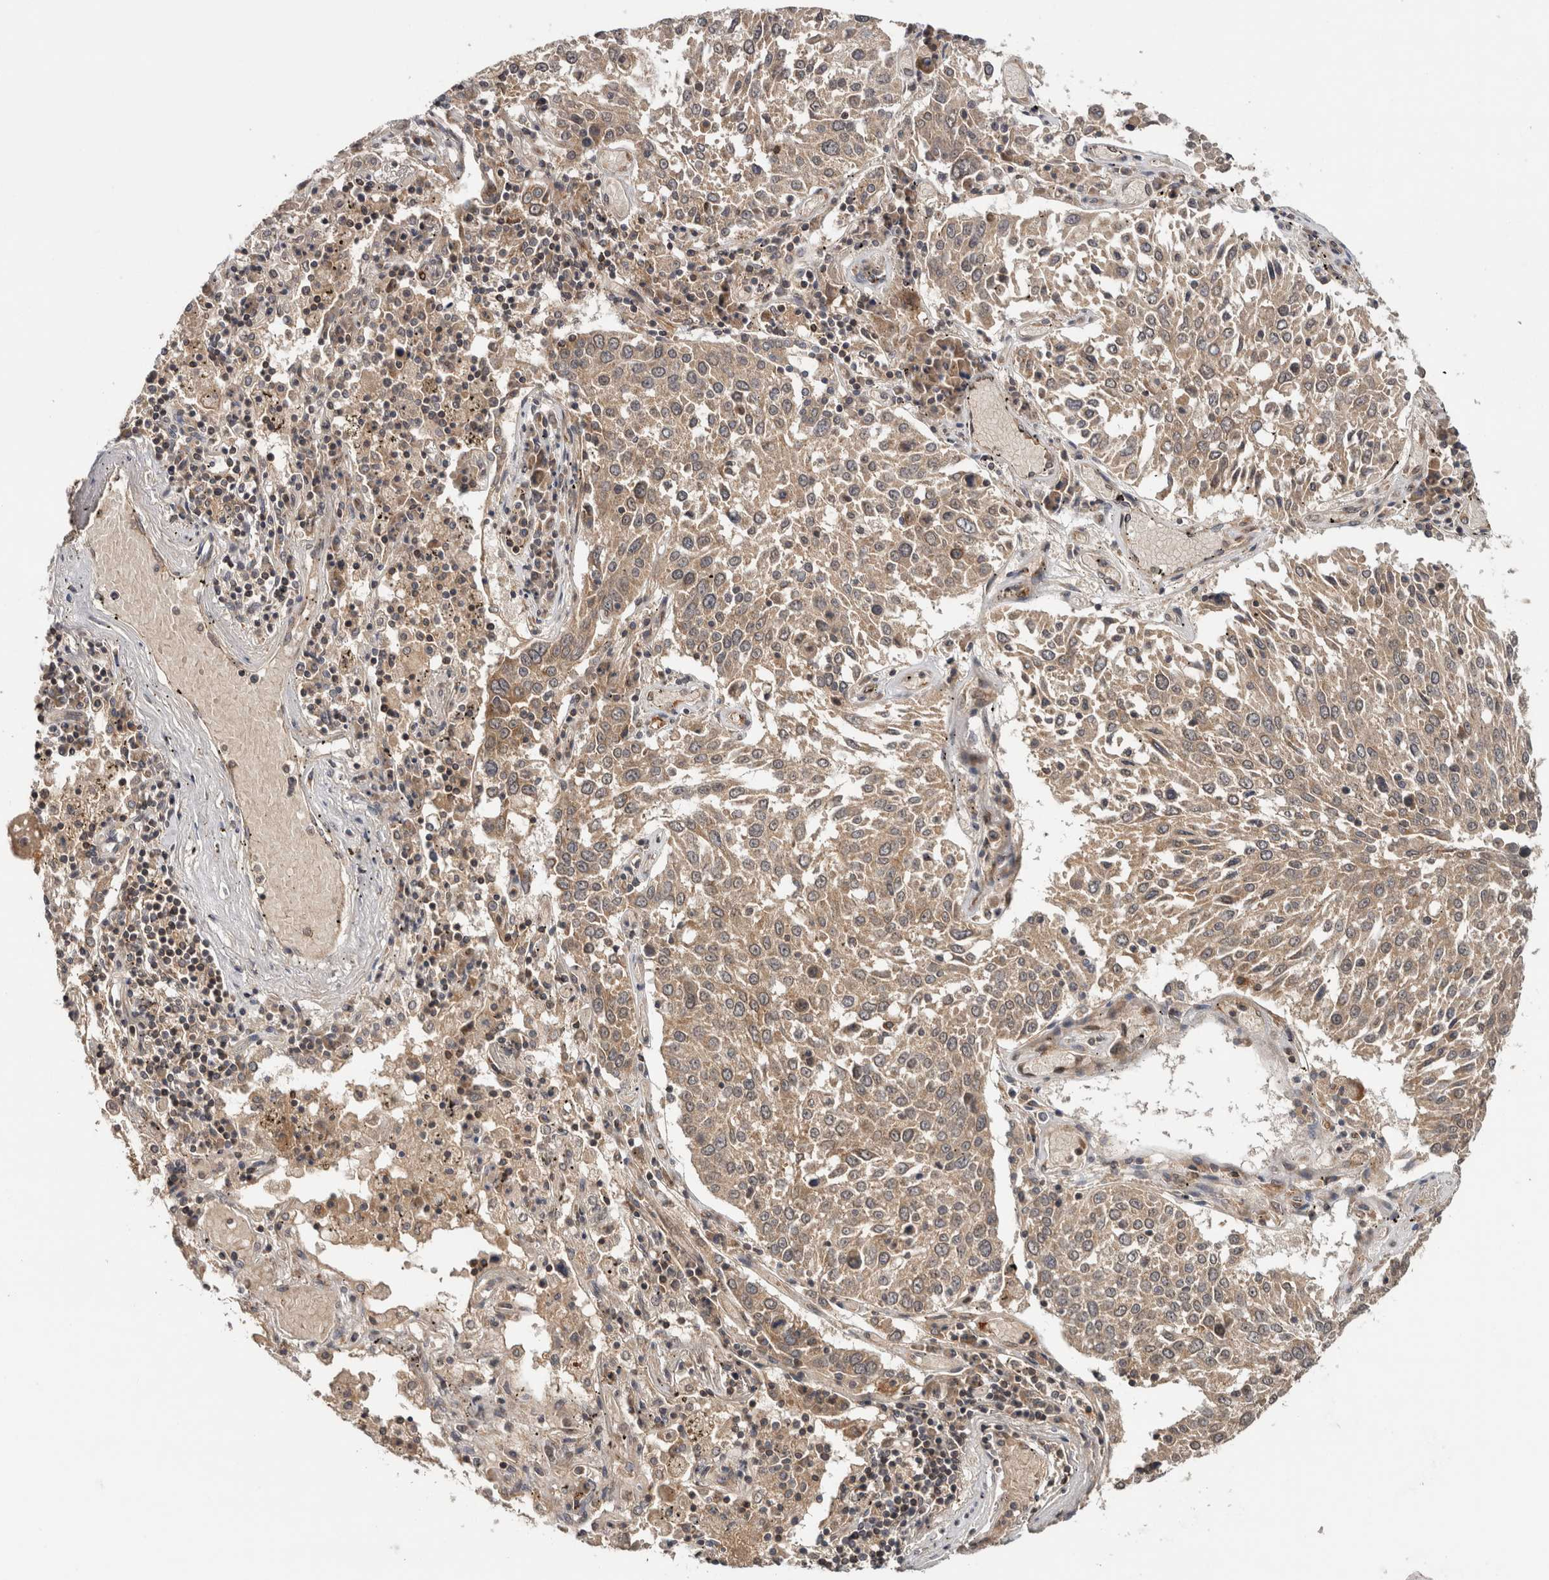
{"staining": {"intensity": "weak", "quantity": "<25%", "location": "cytoplasmic/membranous"}, "tissue": "lung cancer", "cell_type": "Tumor cells", "image_type": "cancer", "snomed": [{"axis": "morphology", "description": "Squamous cell carcinoma, NOS"}, {"axis": "topography", "description": "Lung"}], "caption": "Immunohistochemistry of human squamous cell carcinoma (lung) demonstrates no staining in tumor cells. (Stains: DAB (3,3'-diaminobenzidine) IHC with hematoxylin counter stain, Microscopy: brightfield microscopy at high magnification).", "gene": "HMOX2", "patient": {"sex": "male", "age": 65}}